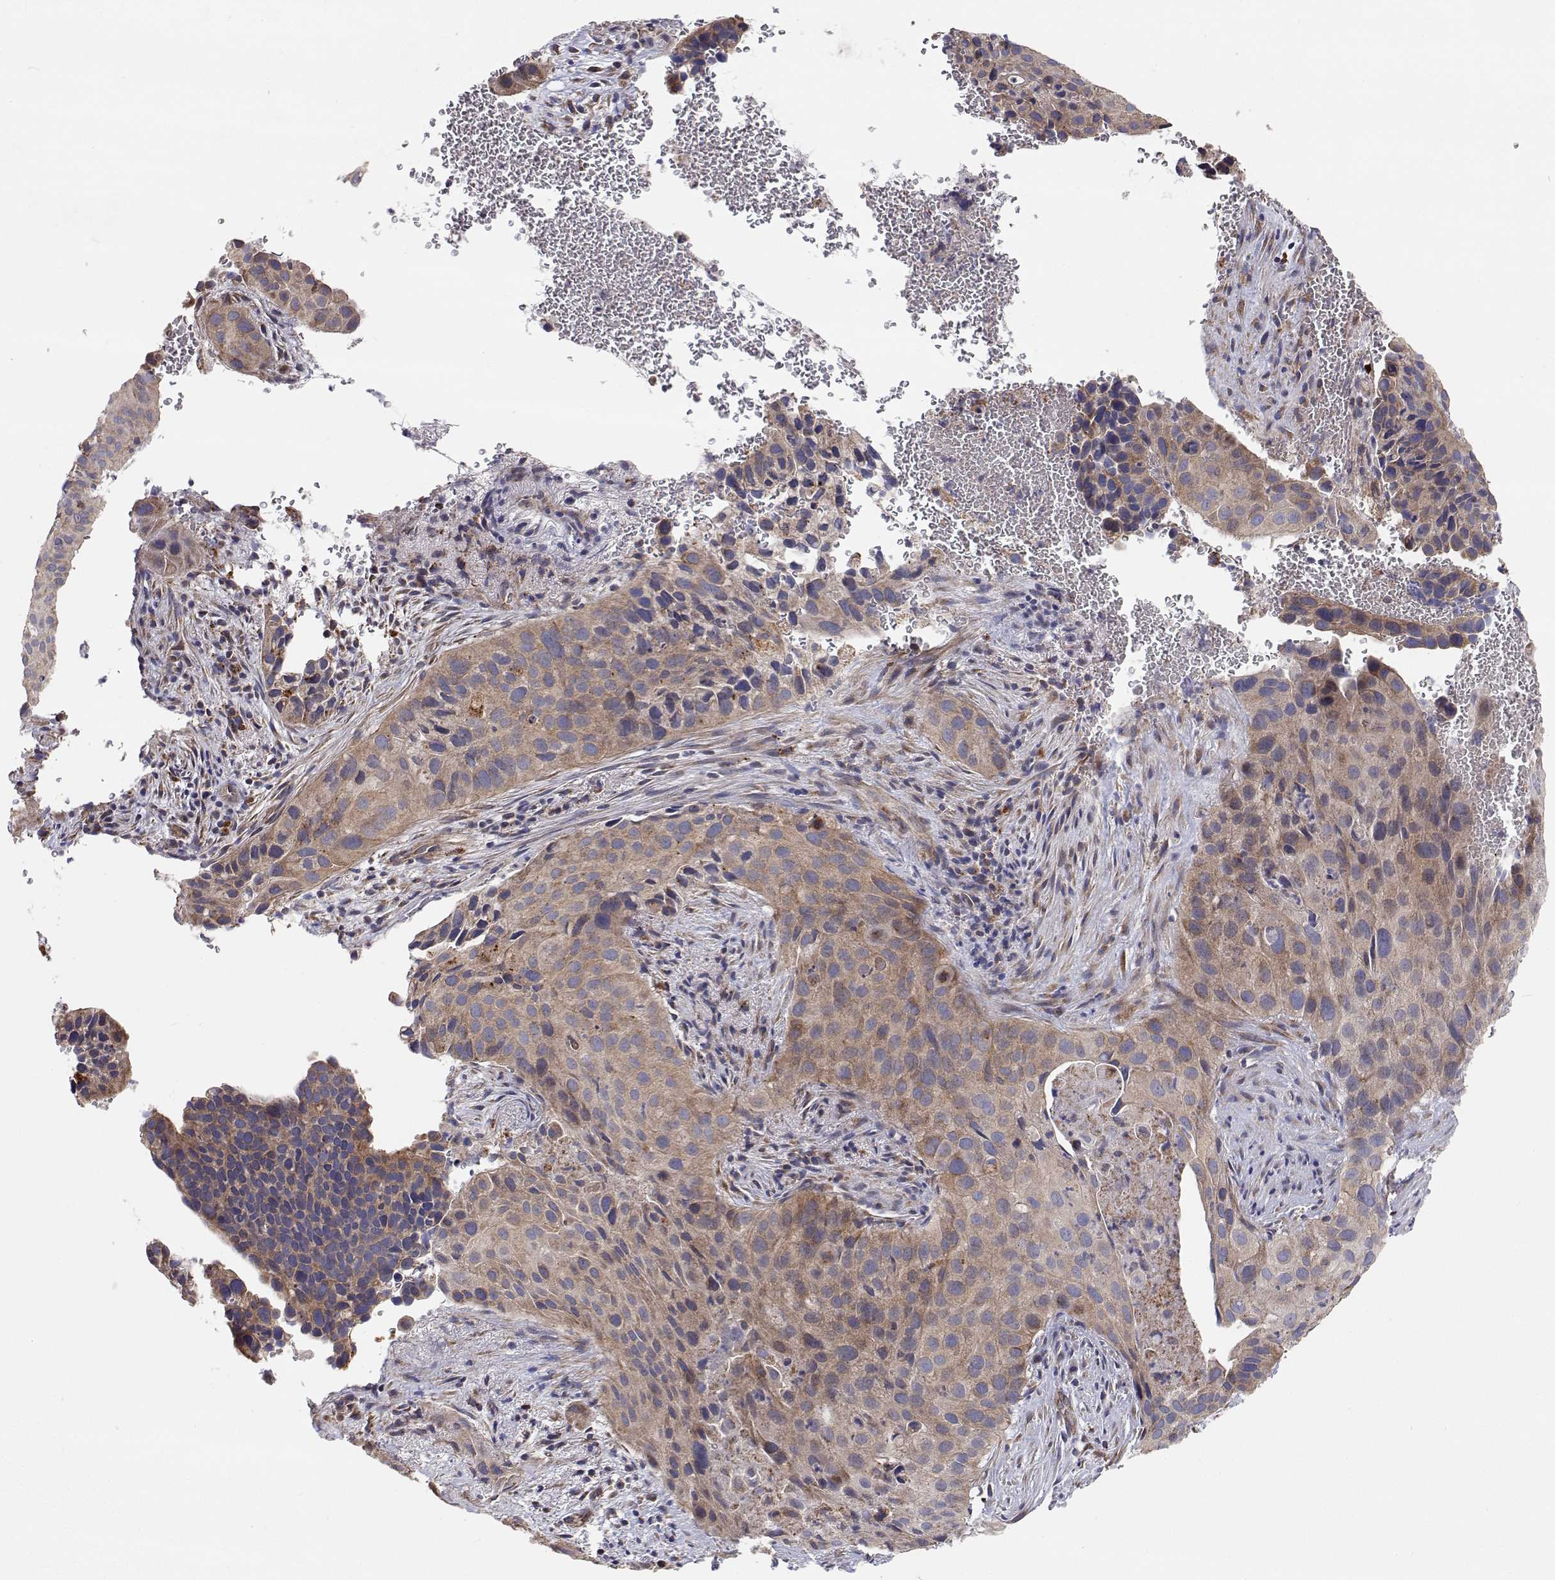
{"staining": {"intensity": "weak", "quantity": ">75%", "location": "cytoplasmic/membranous"}, "tissue": "cervical cancer", "cell_type": "Tumor cells", "image_type": "cancer", "snomed": [{"axis": "morphology", "description": "Squamous cell carcinoma, NOS"}, {"axis": "topography", "description": "Cervix"}], "caption": "Protein expression analysis of squamous cell carcinoma (cervical) shows weak cytoplasmic/membranous expression in about >75% of tumor cells. (Brightfield microscopy of DAB IHC at high magnification).", "gene": "SPICE1", "patient": {"sex": "female", "age": 38}}